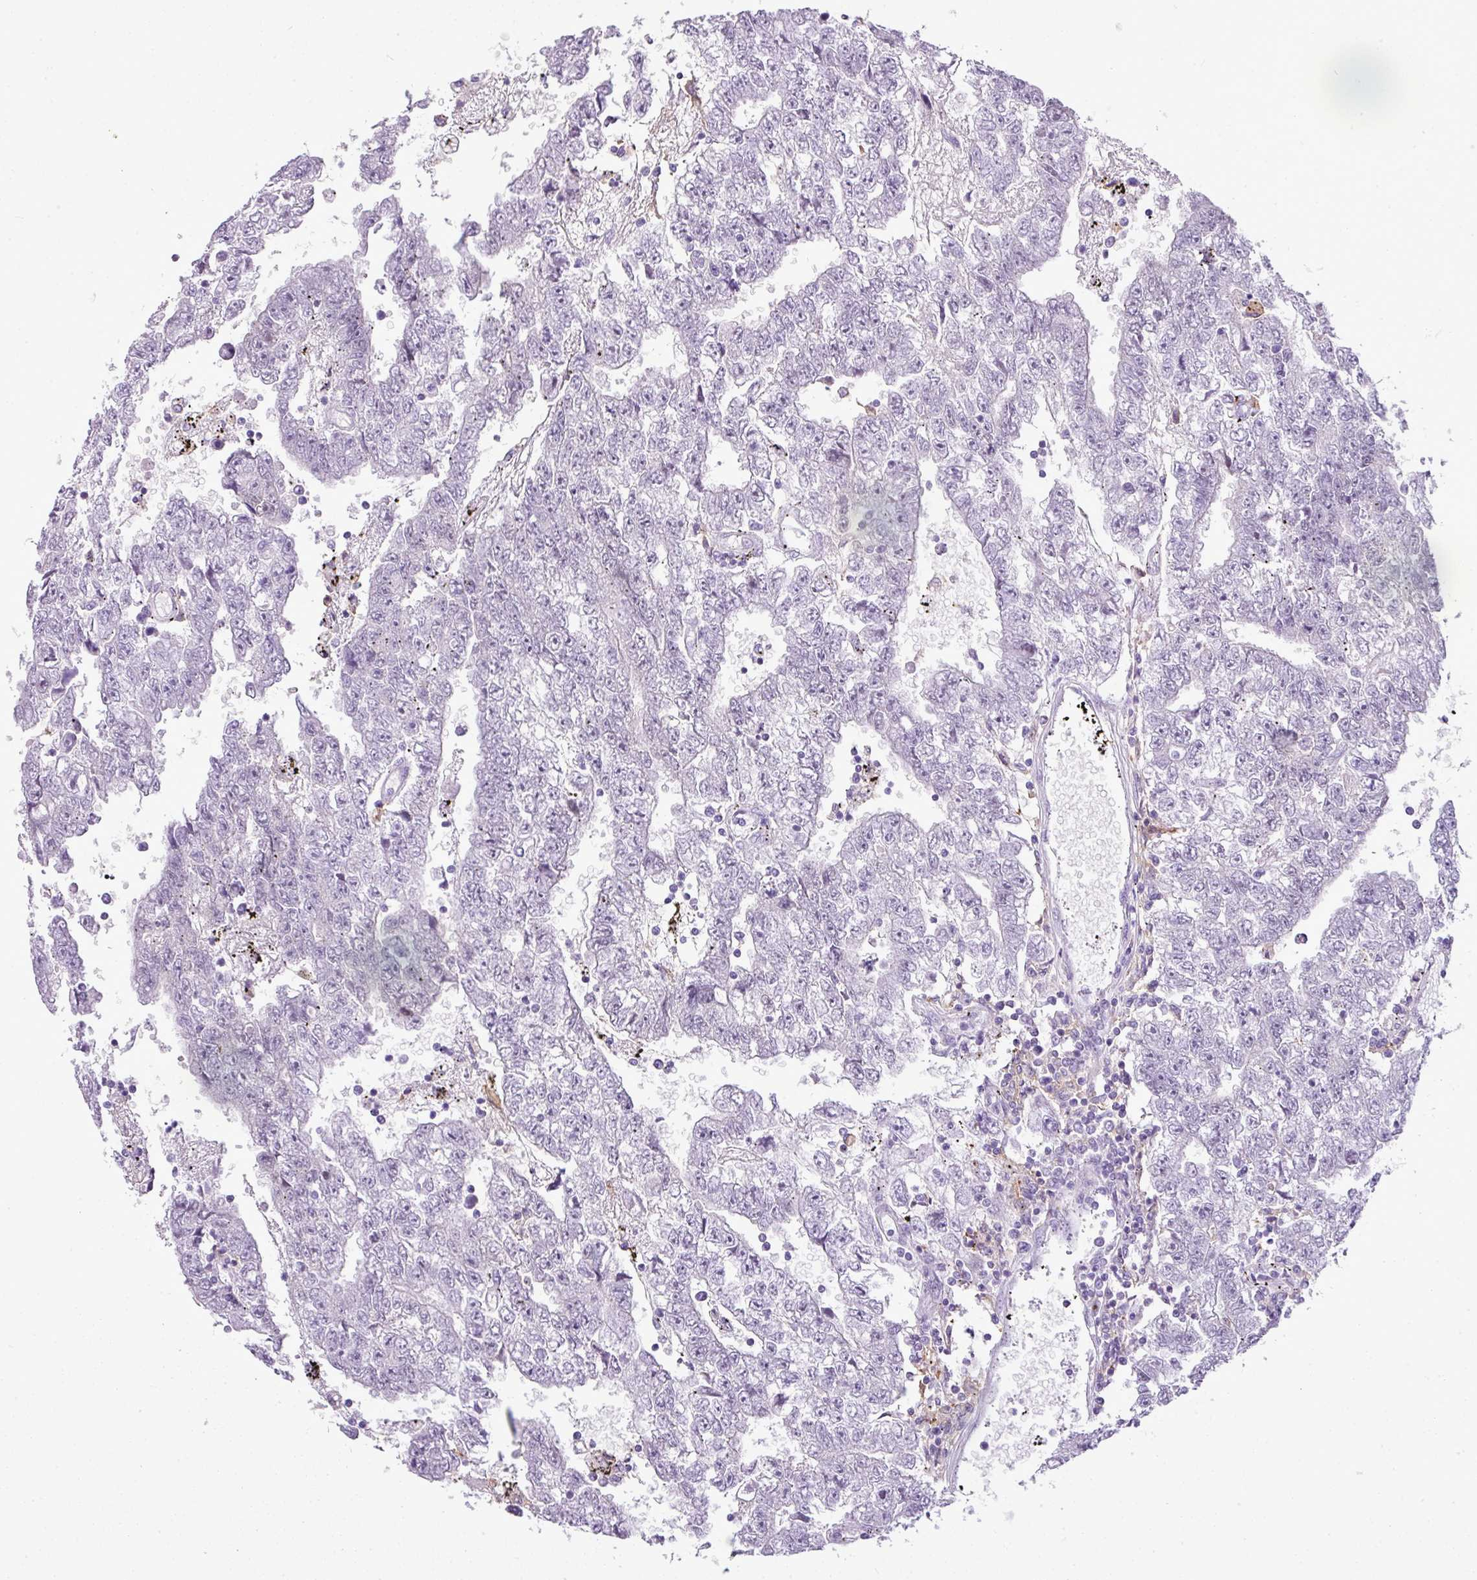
{"staining": {"intensity": "negative", "quantity": "none", "location": "none"}, "tissue": "testis cancer", "cell_type": "Tumor cells", "image_type": "cancer", "snomed": [{"axis": "morphology", "description": "Carcinoma, Embryonal, NOS"}, {"axis": "topography", "description": "Testis"}], "caption": "Immunohistochemistry histopathology image of neoplastic tissue: embryonal carcinoma (testis) stained with DAB exhibits no significant protein staining in tumor cells. The staining is performed using DAB brown chromogen with nuclei counter-stained in using hematoxylin.", "gene": "RBMXL2", "patient": {"sex": "male", "age": 25}}